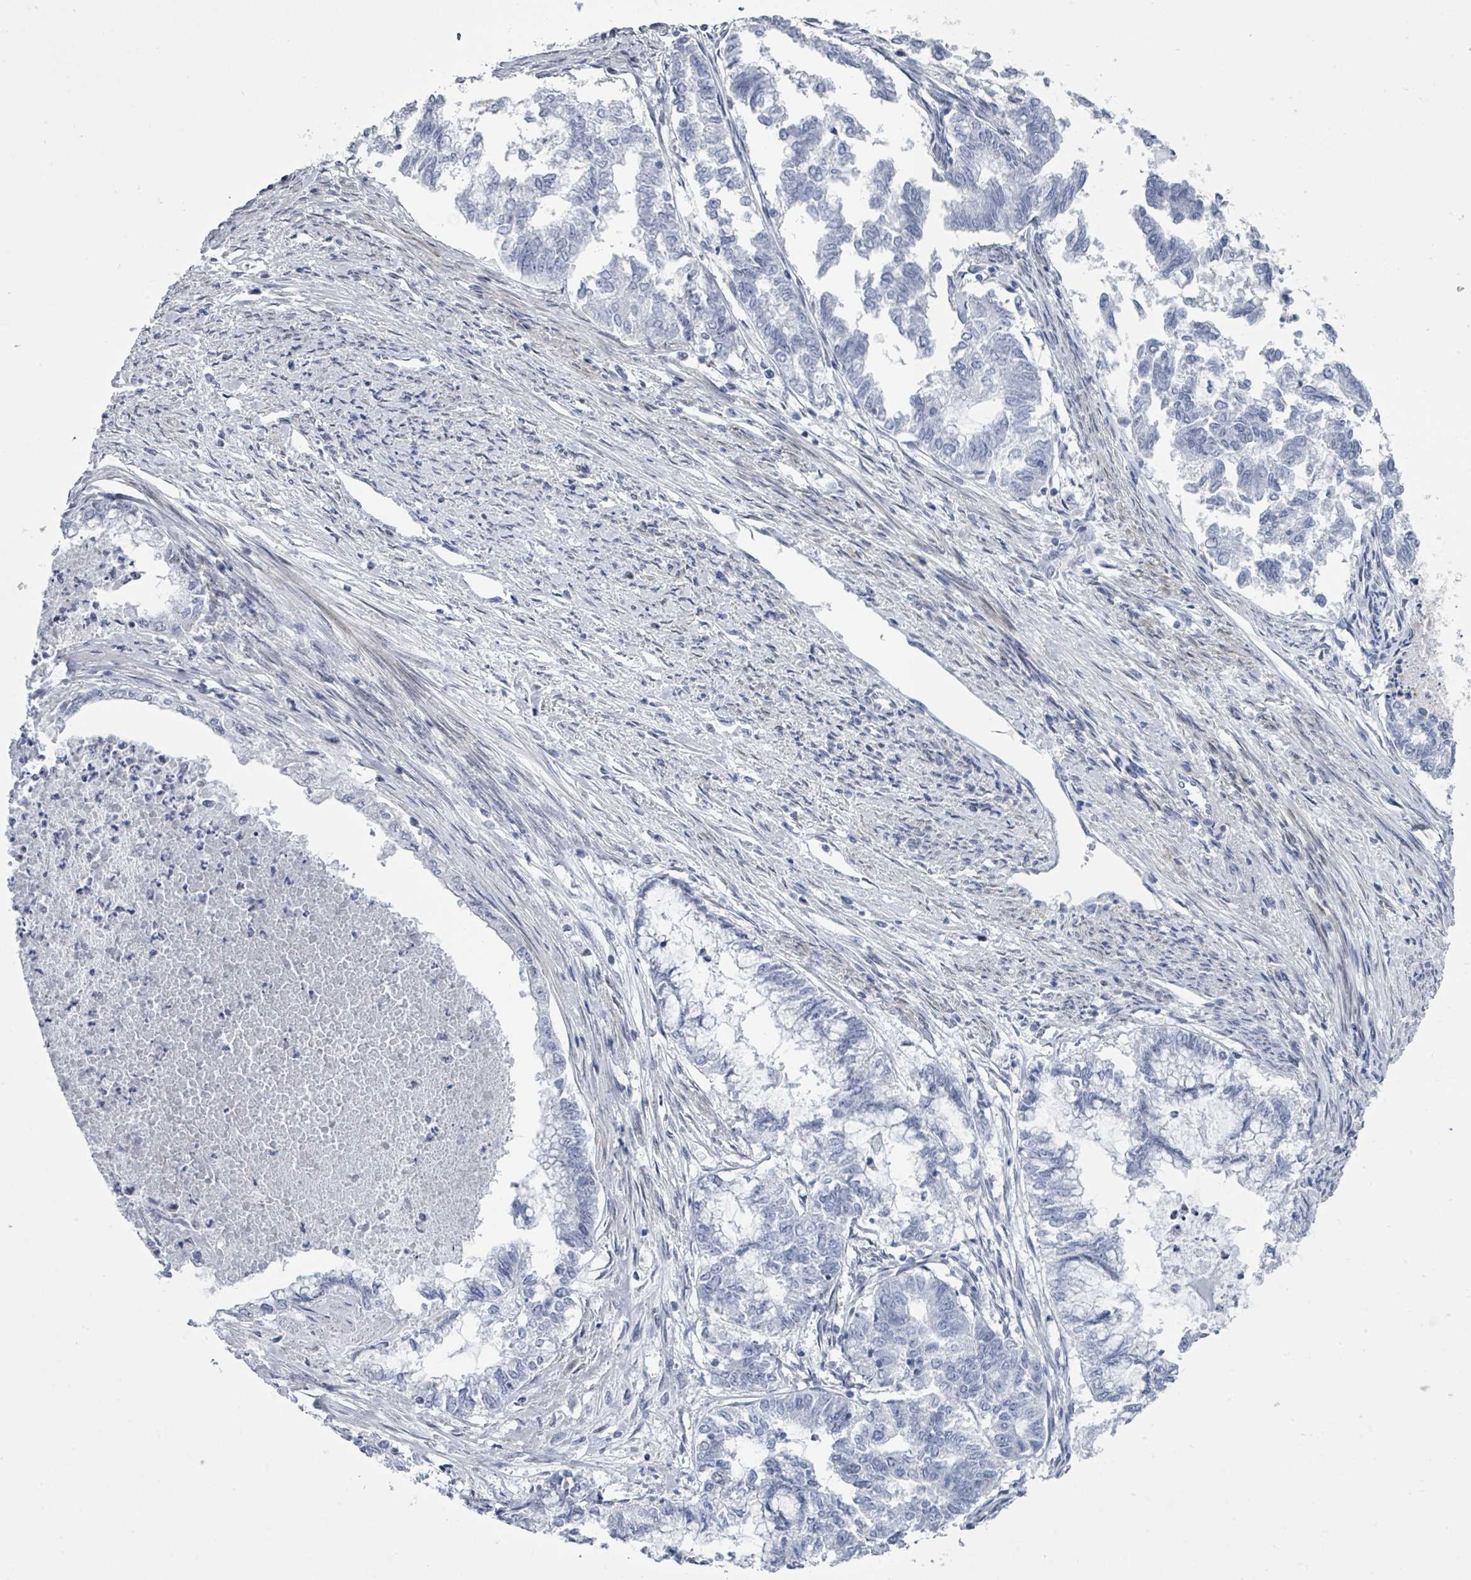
{"staining": {"intensity": "negative", "quantity": "none", "location": "none"}, "tissue": "endometrial cancer", "cell_type": "Tumor cells", "image_type": "cancer", "snomed": [{"axis": "morphology", "description": "Adenocarcinoma, NOS"}, {"axis": "topography", "description": "Endometrium"}], "caption": "Endometrial cancer (adenocarcinoma) stained for a protein using immunohistochemistry (IHC) reveals no positivity tumor cells.", "gene": "CT45A5", "patient": {"sex": "female", "age": 79}}